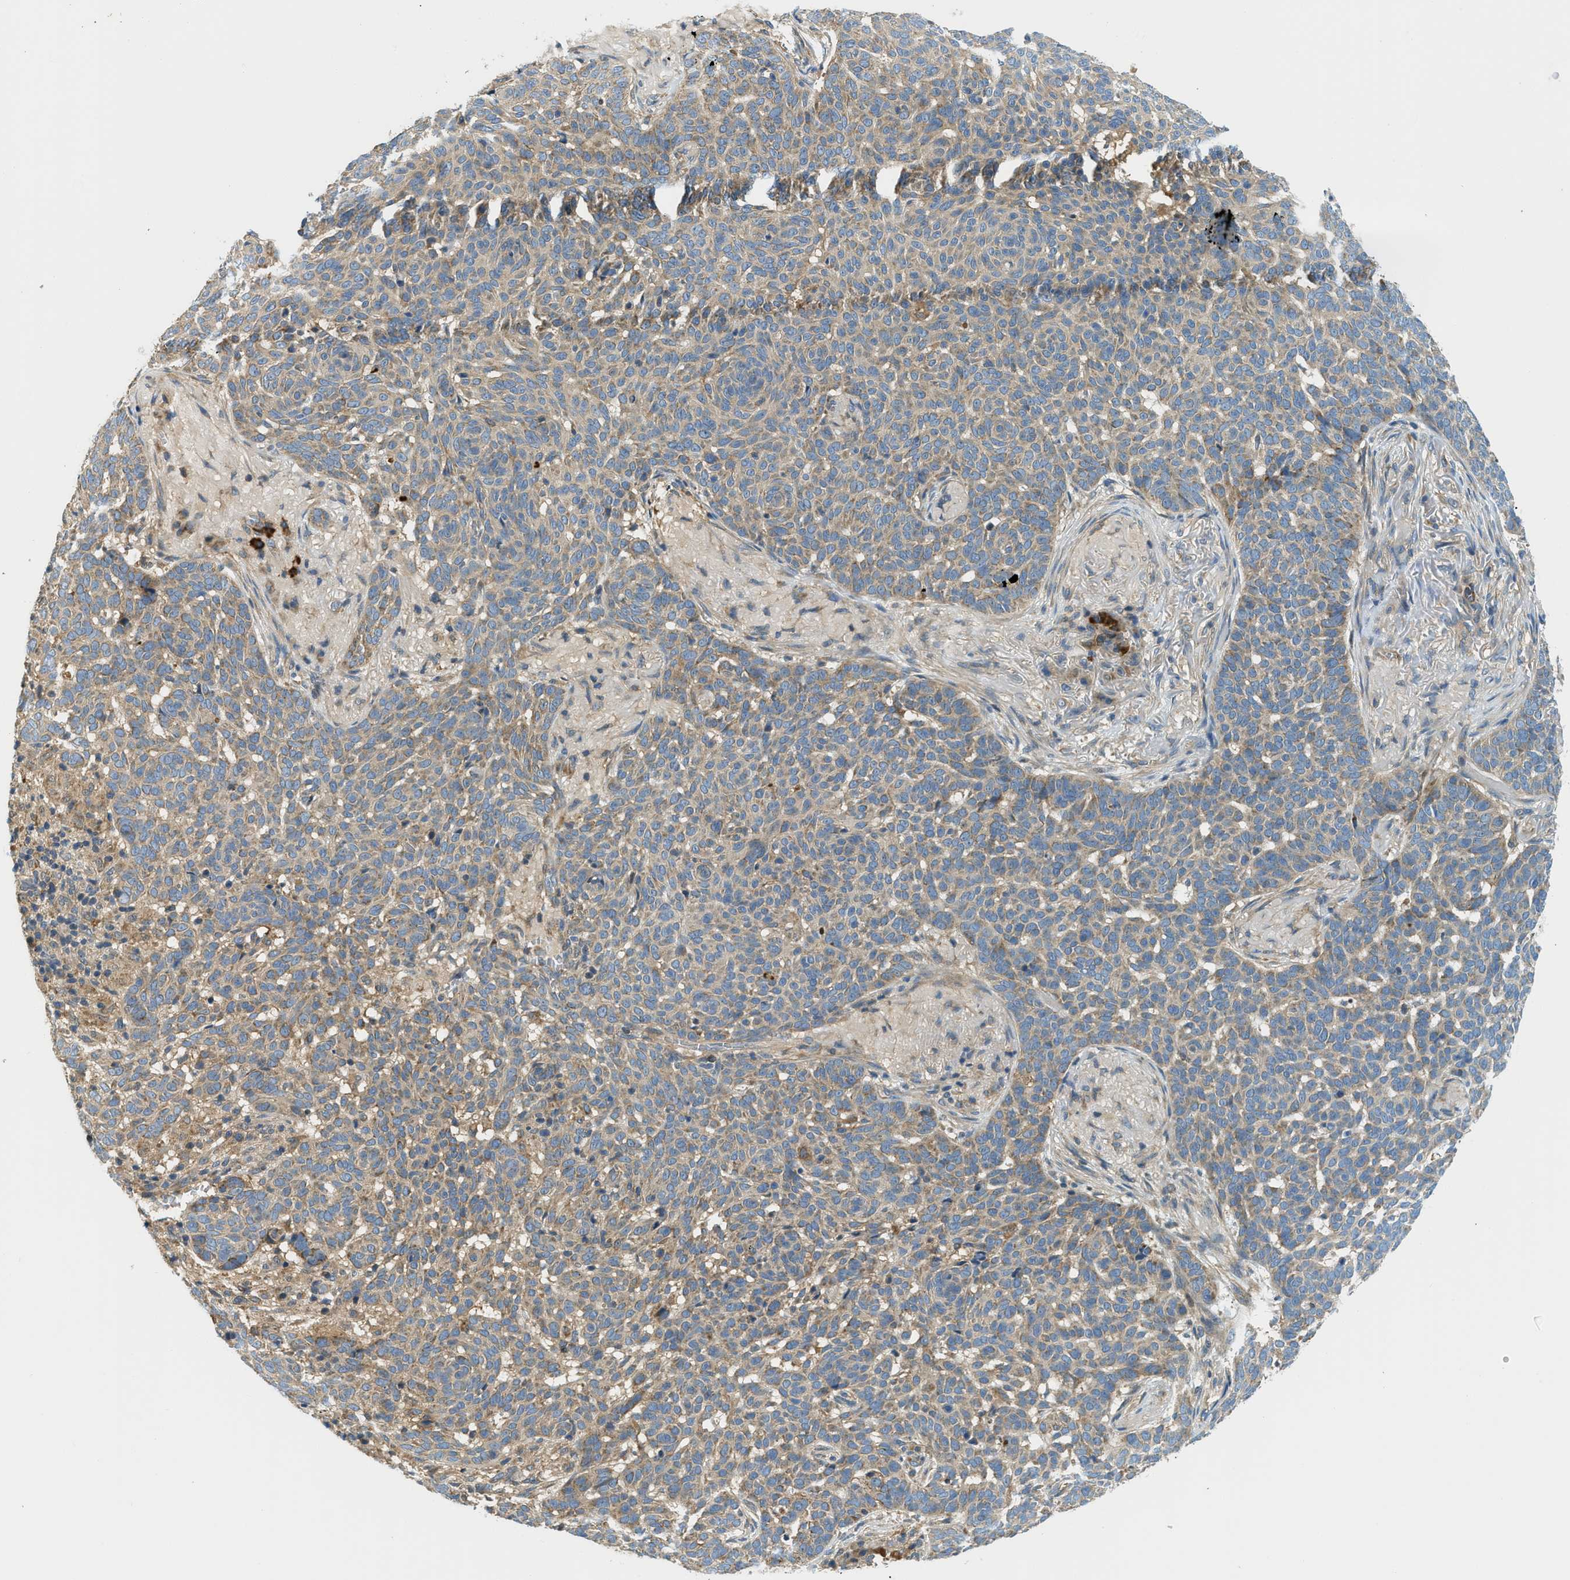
{"staining": {"intensity": "weak", "quantity": ">75%", "location": "cytoplasmic/membranous"}, "tissue": "skin cancer", "cell_type": "Tumor cells", "image_type": "cancer", "snomed": [{"axis": "morphology", "description": "Basal cell carcinoma"}, {"axis": "topography", "description": "Skin"}], "caption": "The histopathology image displays immunohistochemical staining of skin basal cell carcinoma. There is weak cytoplasmic/membranous expression is seen in about >75% of tumor cells.", "gene": "KCNK1", "patient": {"sex": "male", "age": 85}}